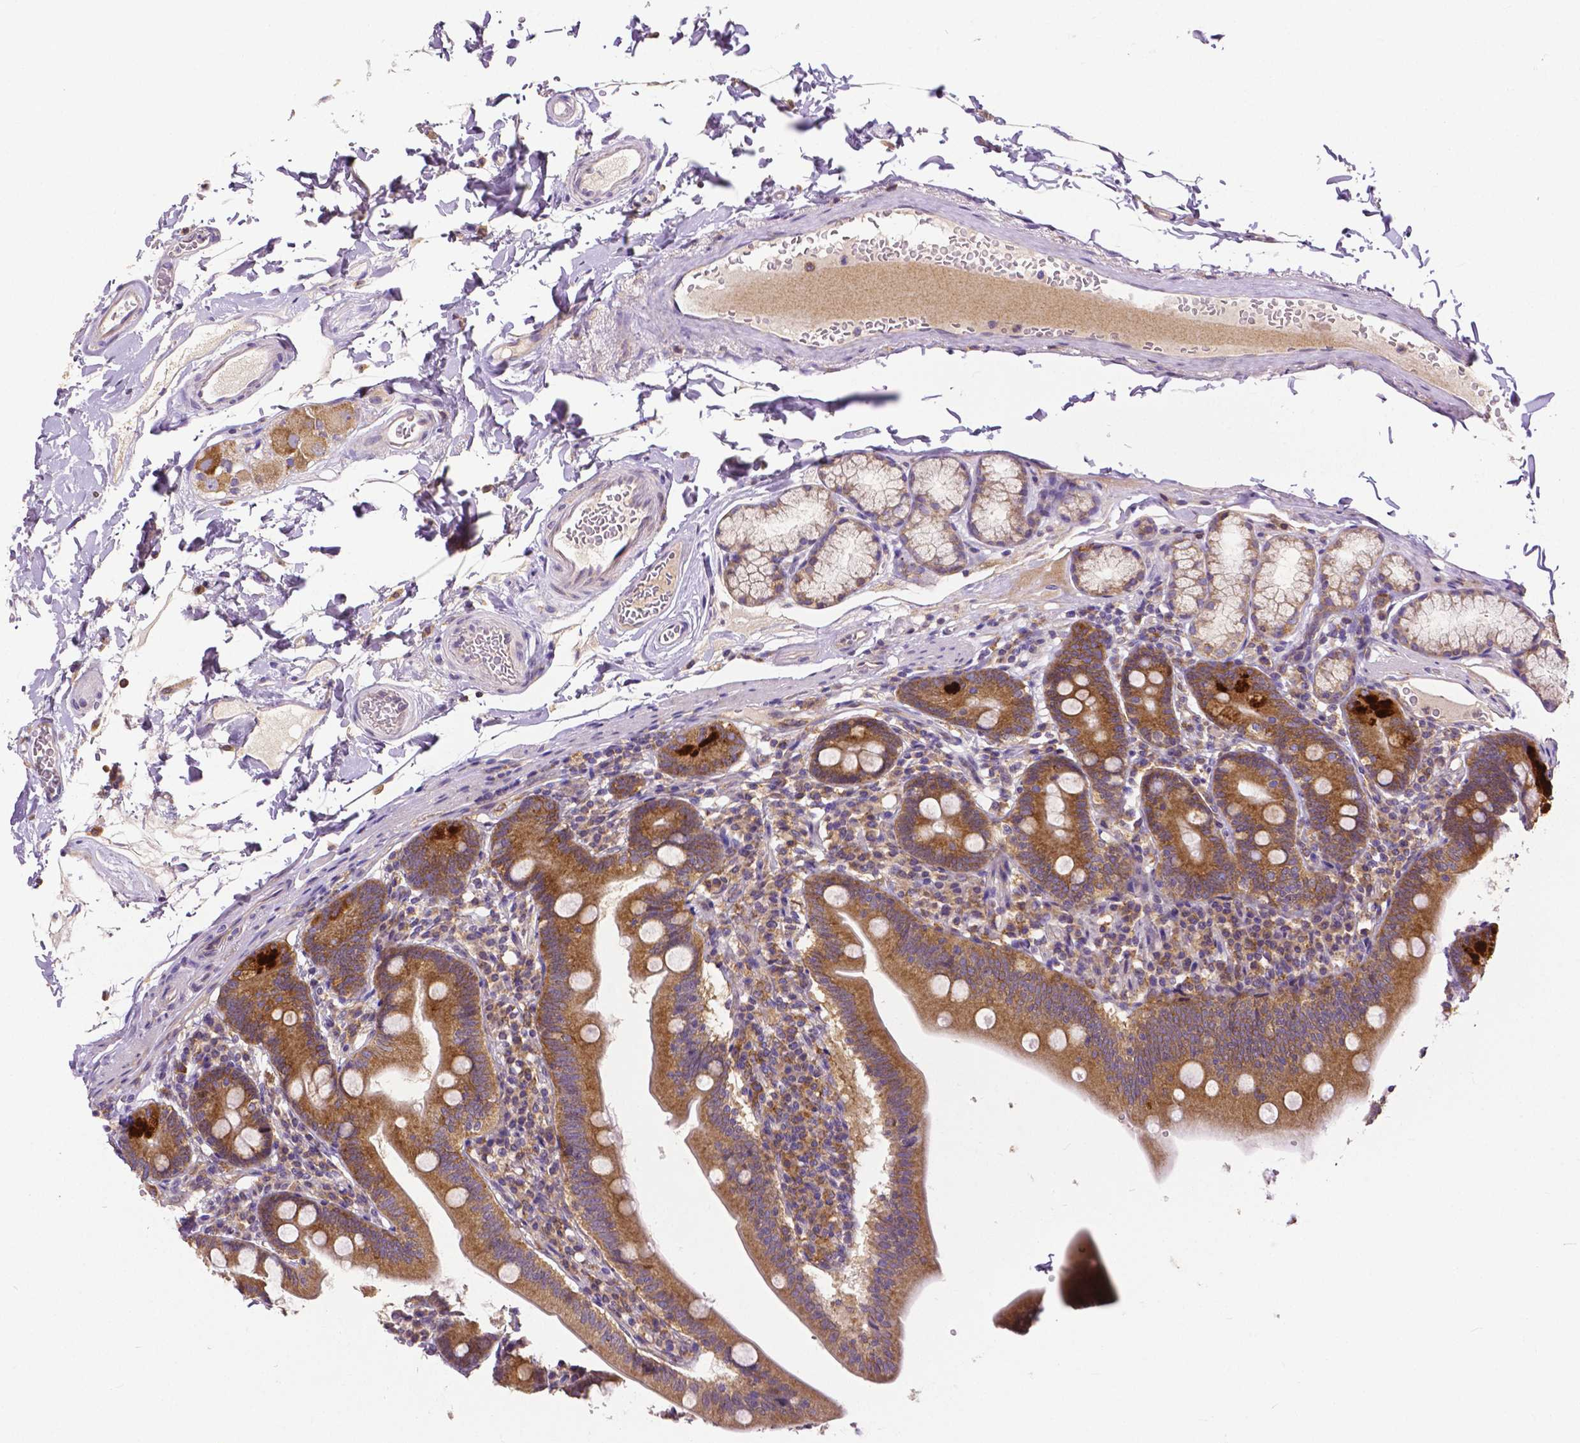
{"staining": {"intensity": "moderate", "quantity": ">75%", "location": "cytoplasmic/membranous"}, "tissue": "duodenum", "cell_type": "Glandular cells", "image_type": "normal", "snomed": [{"axis": "morphology", "description": "Normal tissue, NOS"}, {"axis": "topography", "description": "Duodenum"}], "caption": "Protein analysis of normal duodenum reveals moderate cytoplasmic/membranous staining in approximately >75% of glandular cells. Ihc stains the protein in brown and the nuclei are stained blue.", "gene": "DICER1", "patient": {"sex": "female", "age": 67}}